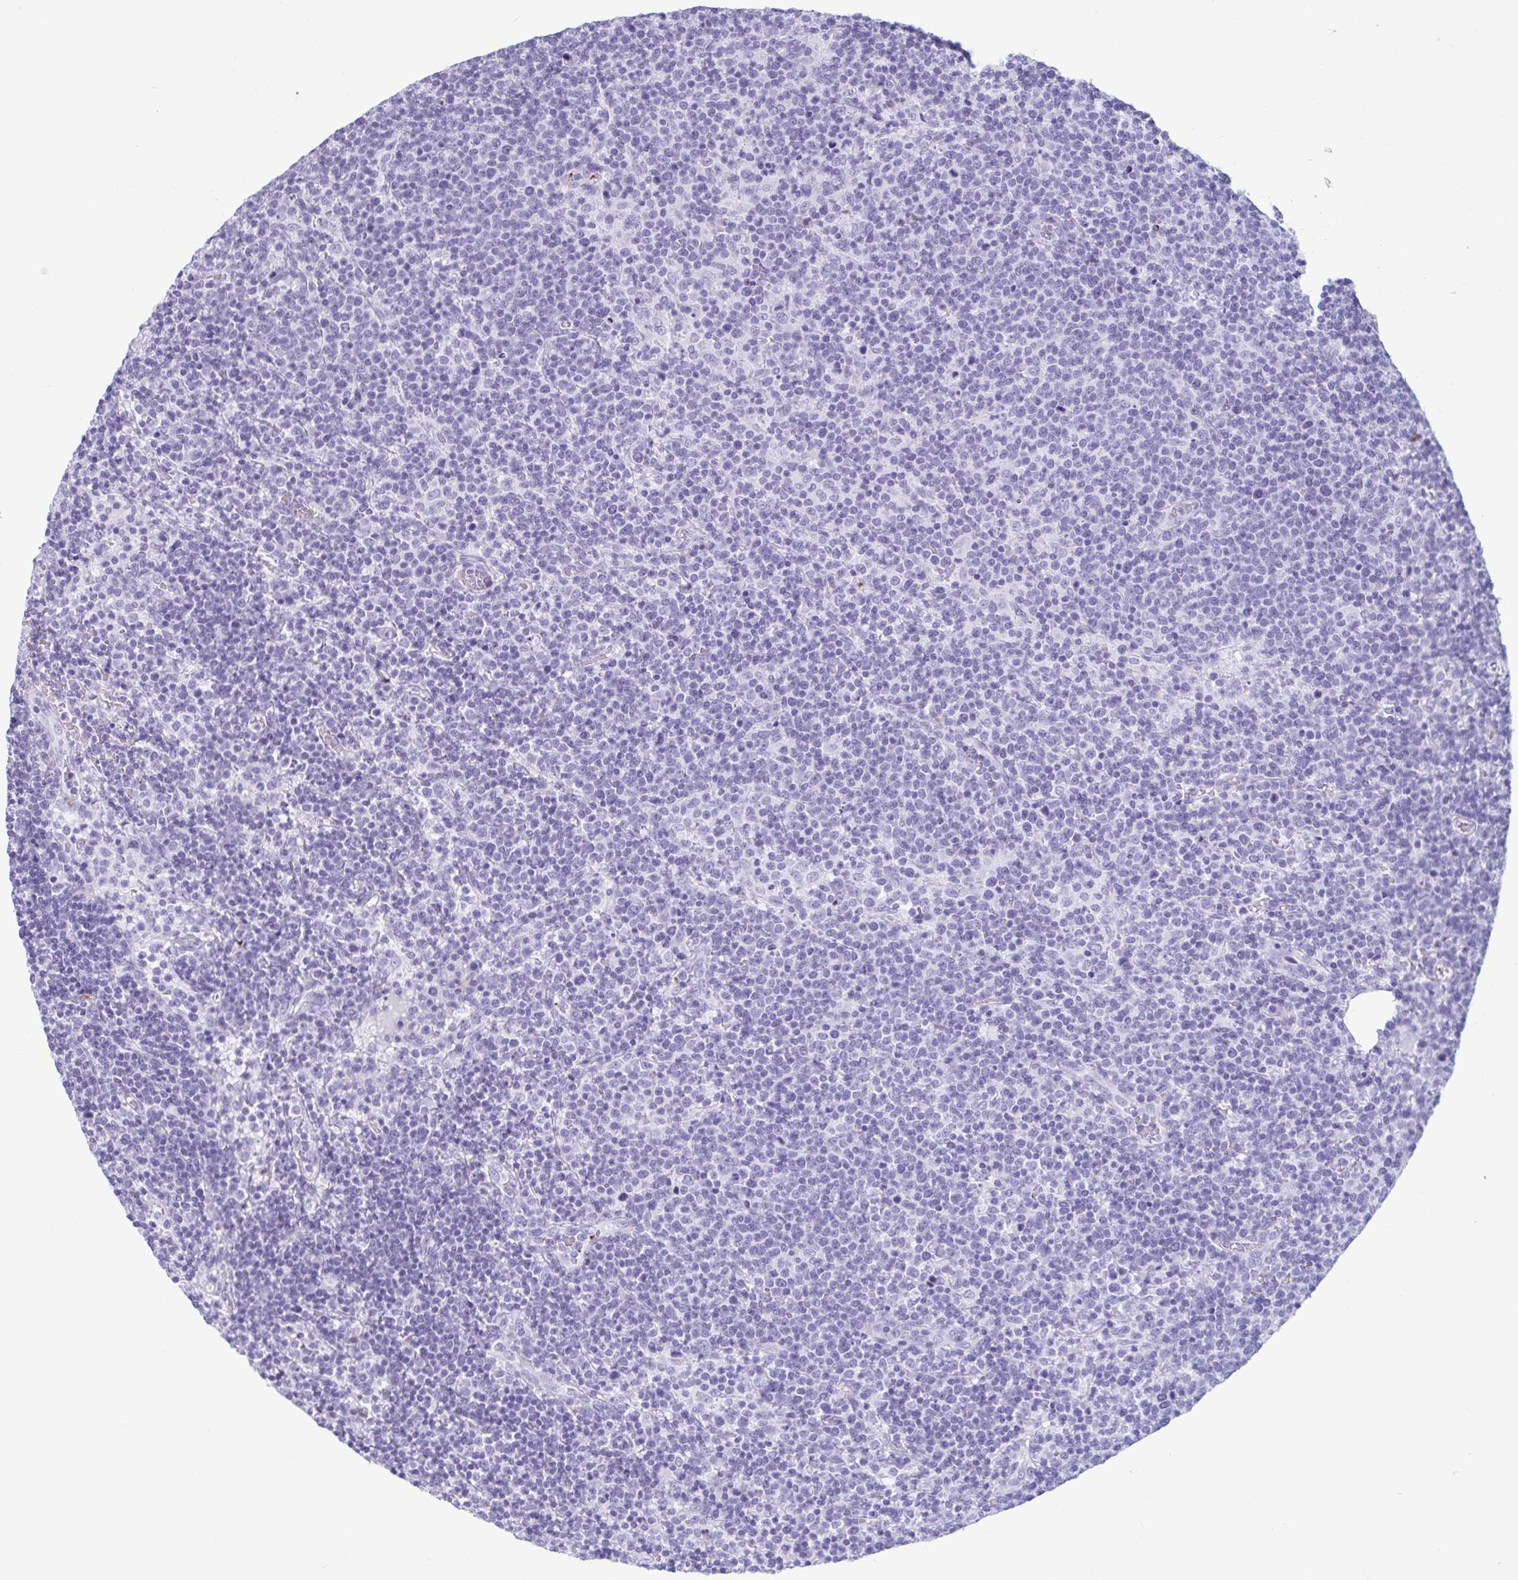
{"staining": {"intensity": "negative", "quantity": "none", "location": "none"}, "tissue": "lymphoma", "cell_type": "Tumor cells", "image_type": "cancer", "snomed": [{"axis": "morphology", "description": "Malignant lymphoma, non-Hodgkin's type, High grade"}, {"axis": "topography", "description": "Lymph node"}], "caption": "The photomicrograph exhibits no staining of tumor cells in lymphoma.", "gene": "TCEAL3", "patient": {"sex": "male", "age": 61}}